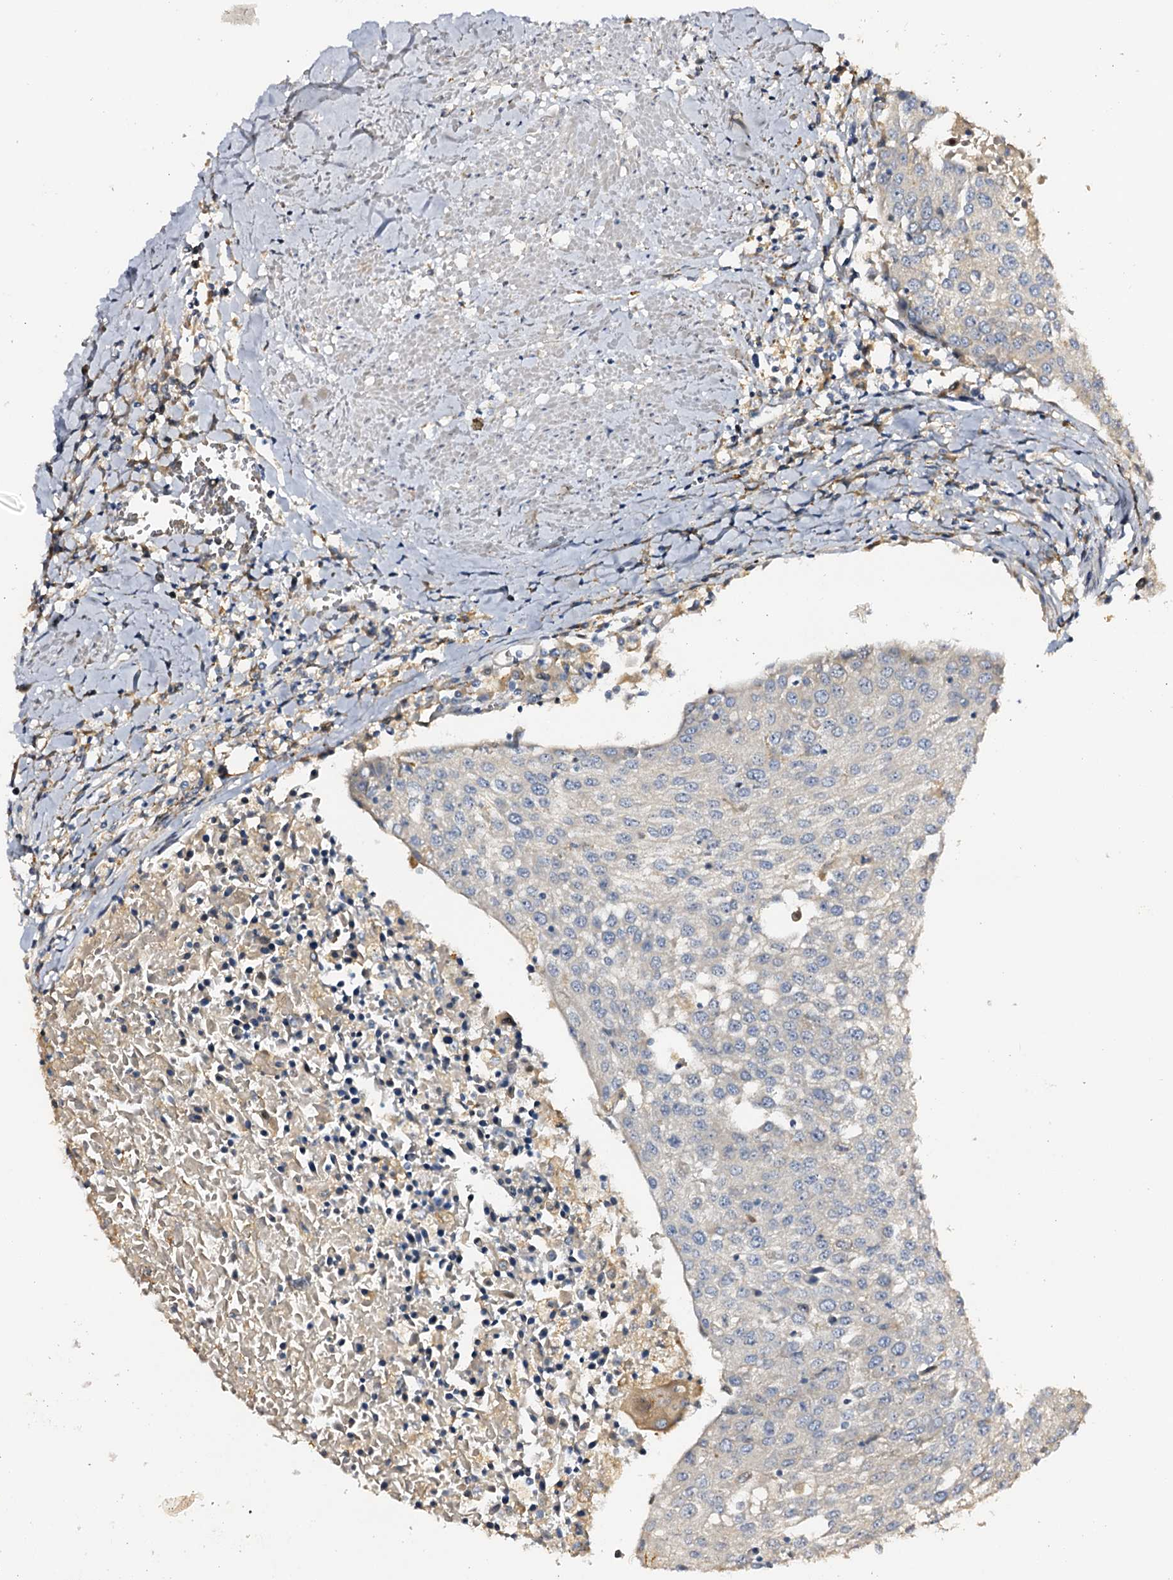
{"staining": {"intensity": "negative", "quantity": "none", "location": "none"}, "tissue": "urothelial cancer", "cell_type": "Tumor cells", "image_type": "cancer", "snomed": [{"axis": "morphology", "description": "Urothelial carcinoma, High grade"}, {"axis": "topography", "description": "Urinary bladder"}], "caption": "Histopathology image shows no significant protein expression in tumor cells of urothelial cancer.", "gene": "DMXL2", "patient": {"sex": "female", "age": 85}}